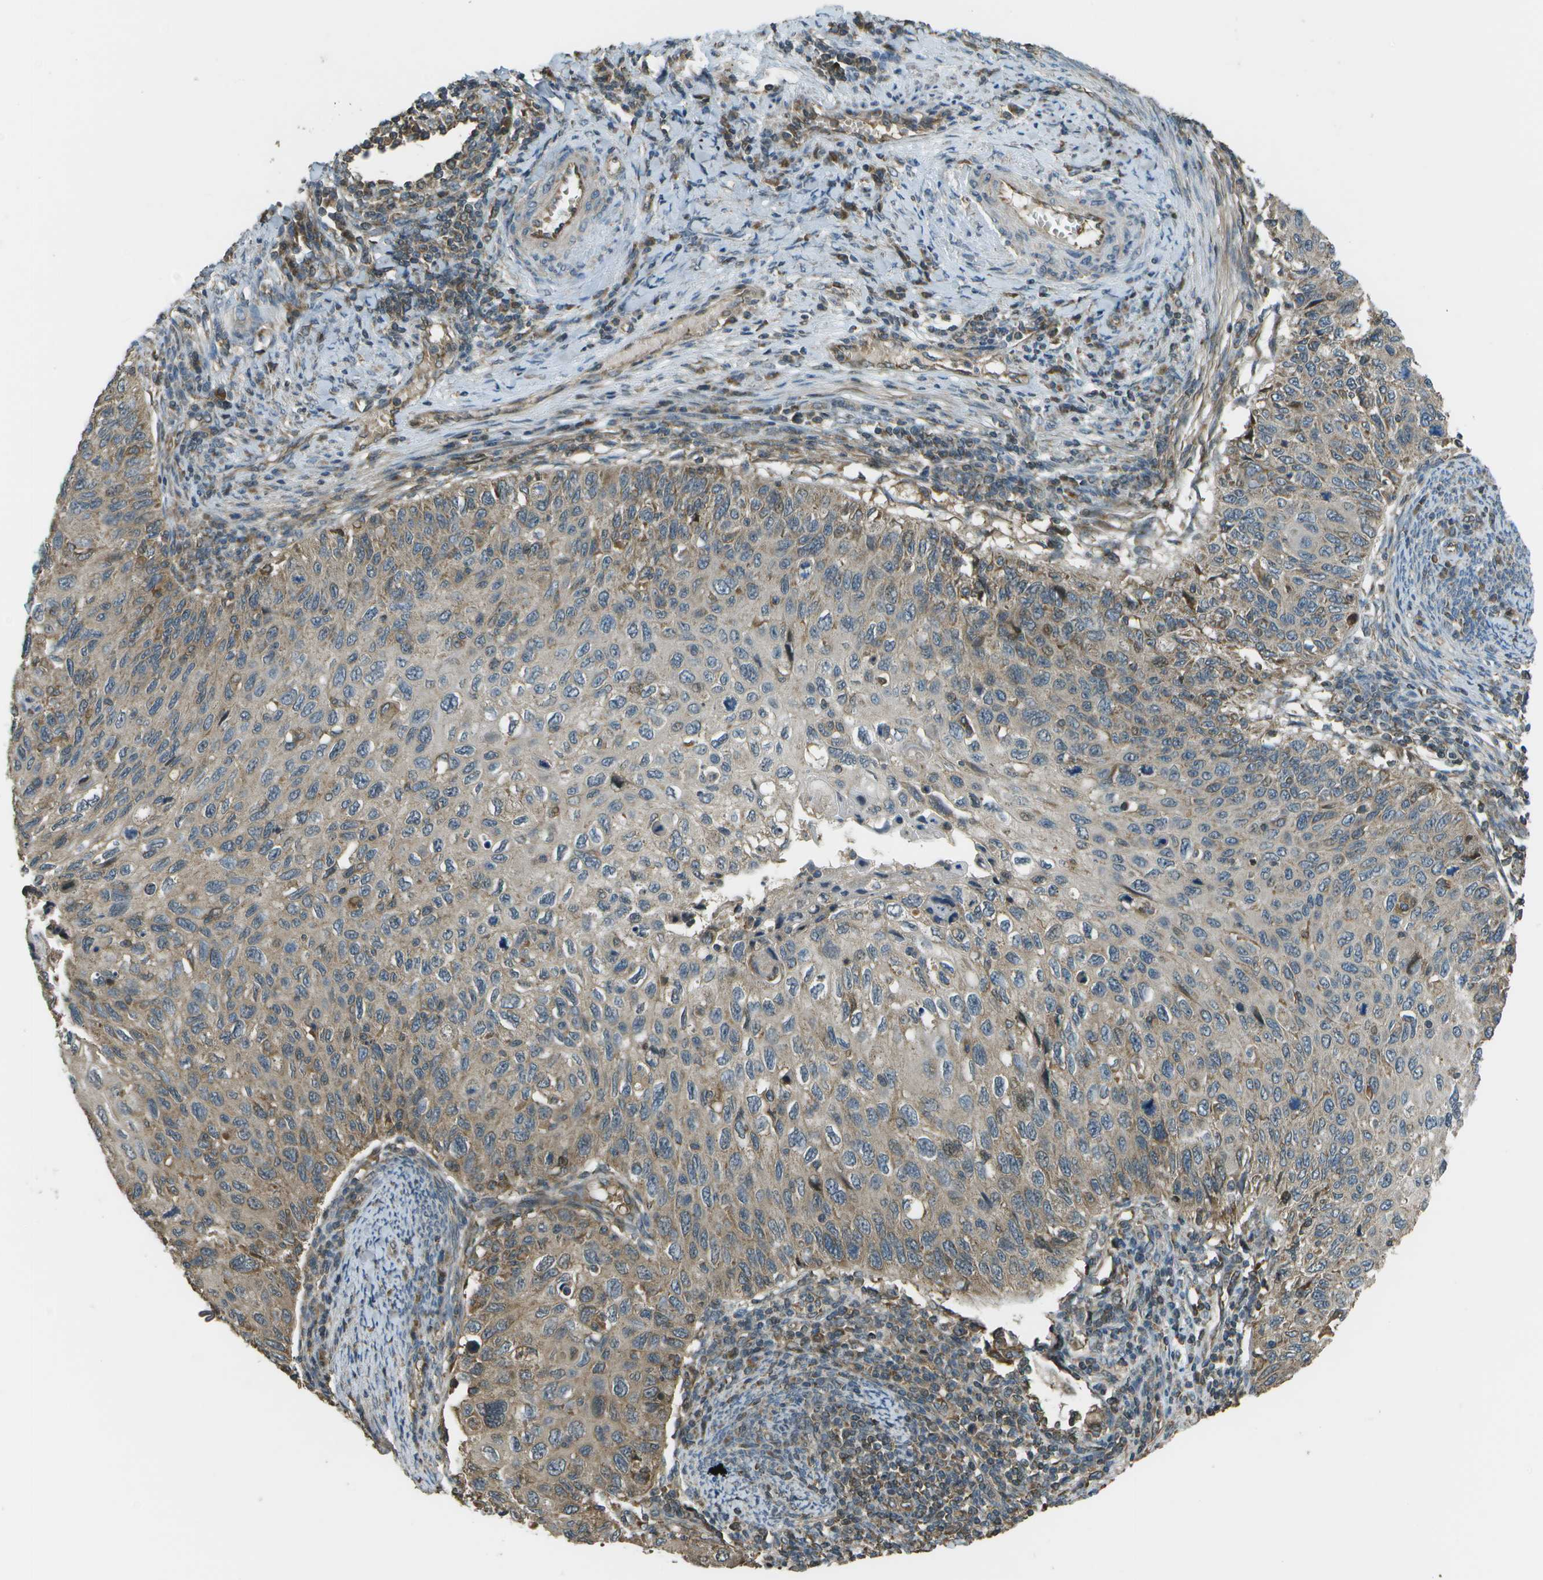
{"staining": {"intensity": "moderate", "quantity": "25%-75%", "location": "cytoplasmic/membranous"}, "tissue": "cervical cancer", "cell_type": "Tumor cells", "image_type": "cancer", "snomed": [{"axis": "morphology", "description": "Squamous cell carcinoma, NOS"}, {"axis": "topography", "description": "Cervix"}], "caption": "A medium amount of moderate cytoplasmic/membranous staining is present in approximately 25%-75% of tumor cells in cervical squamous cell carcinoma tissue.", "gene": "PLPBP", "patient": {"sex": "female", "age": 70}}